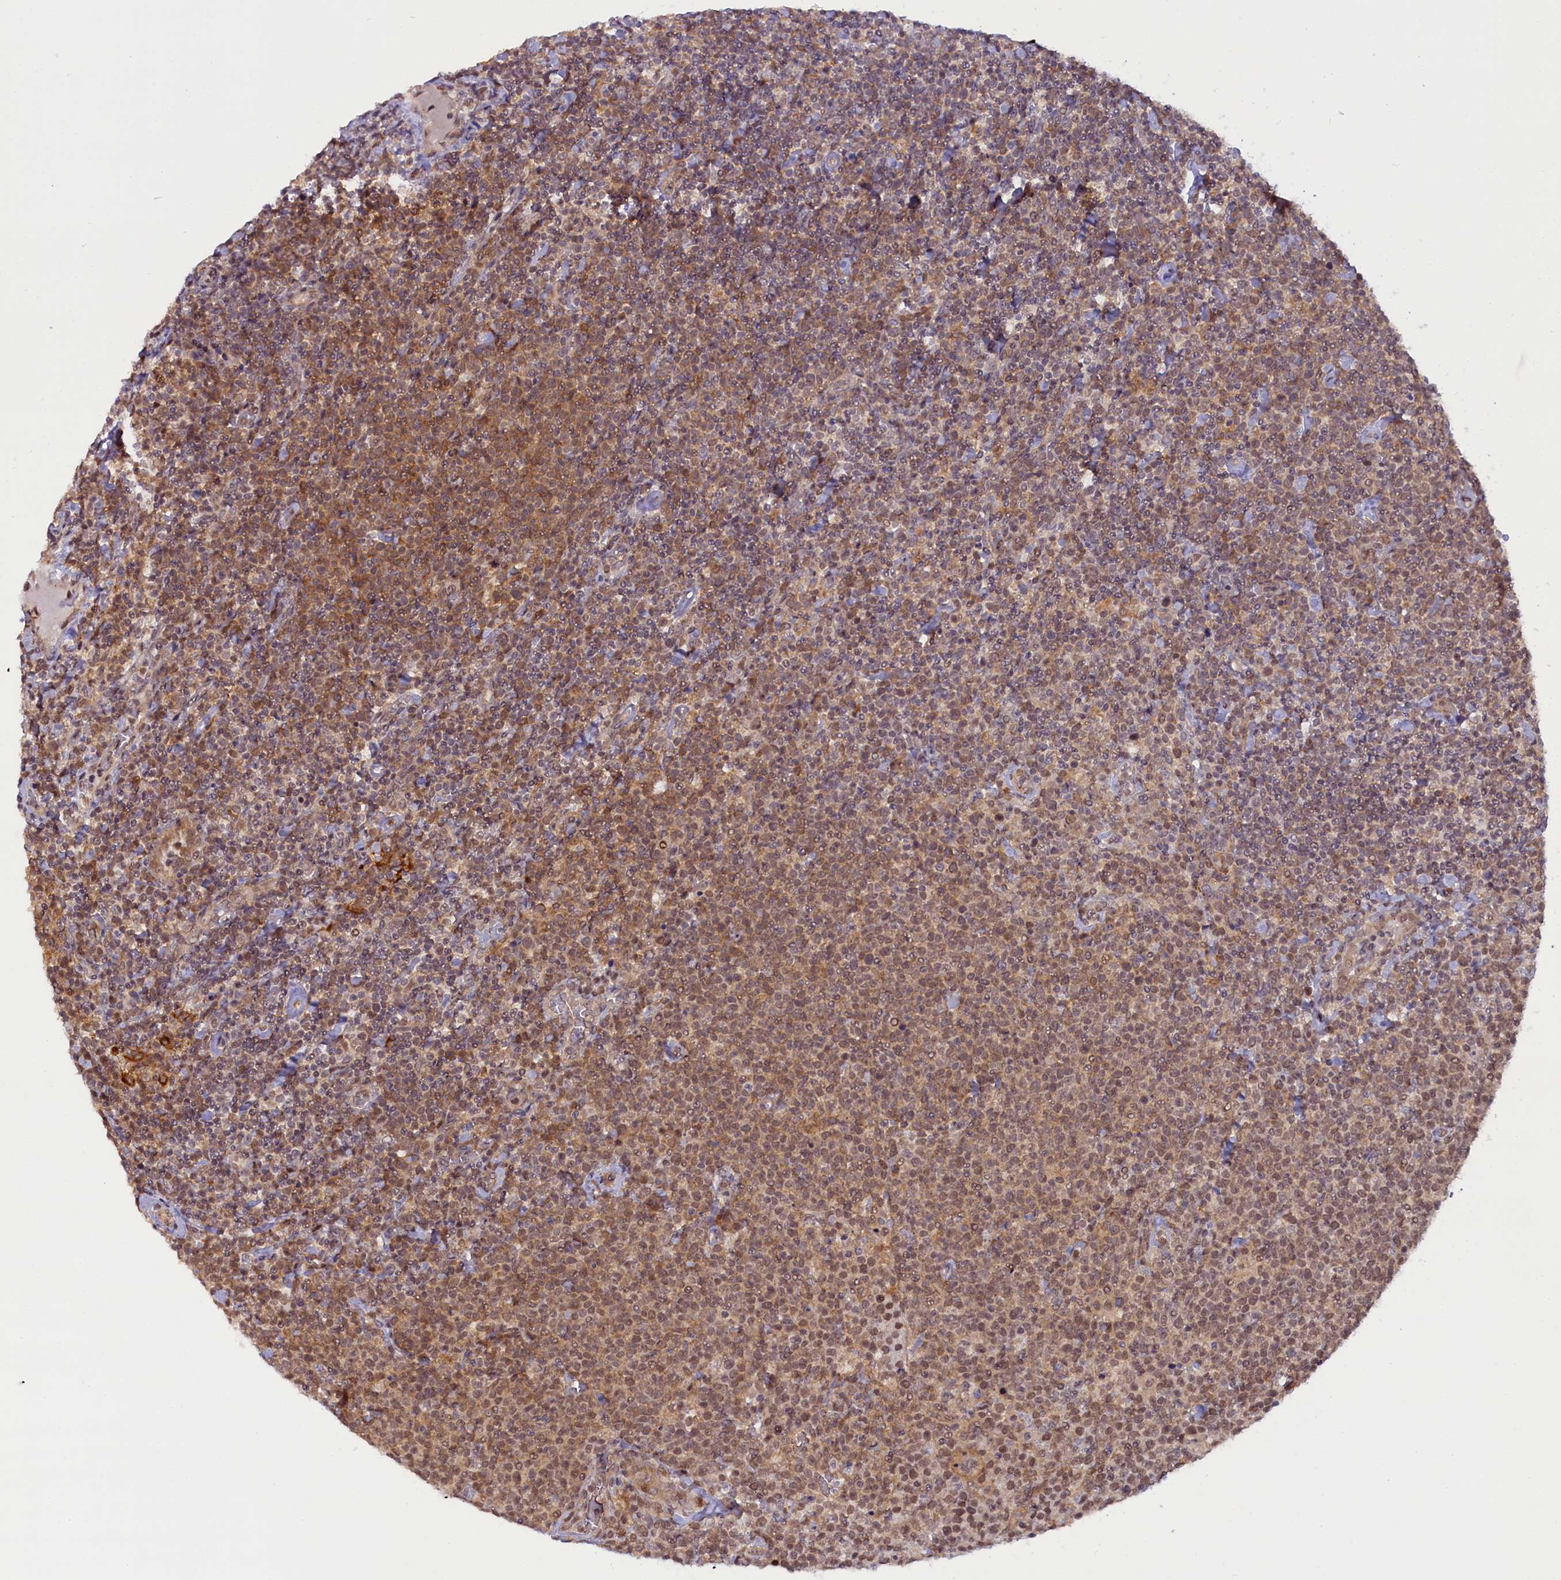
{"staining": {"intensity": "moderate", "quantity": "25%-75%", "location": "cytoplasmic/membranous"}, "tissue": "lymphoma", "cell_type": "Tumor cells", "image_type": "cancer", "snomed": [{"axis": "morphology", "description": "Malignant lymphoma, non-Hodgkin's type, High grade"}, {"axis": "topography", "description": "Lymph node"}], "caption": "DAB immunohistochemical staining of malignant lymphoma, non-Hodgkin's type (high-grade) demonstrates moderate cytoplasmic/membranous protein positivity in about 25%-75% of tumor cells.", "gene": "FCHO1", "patient": {"sex": "male", "age": 61}}